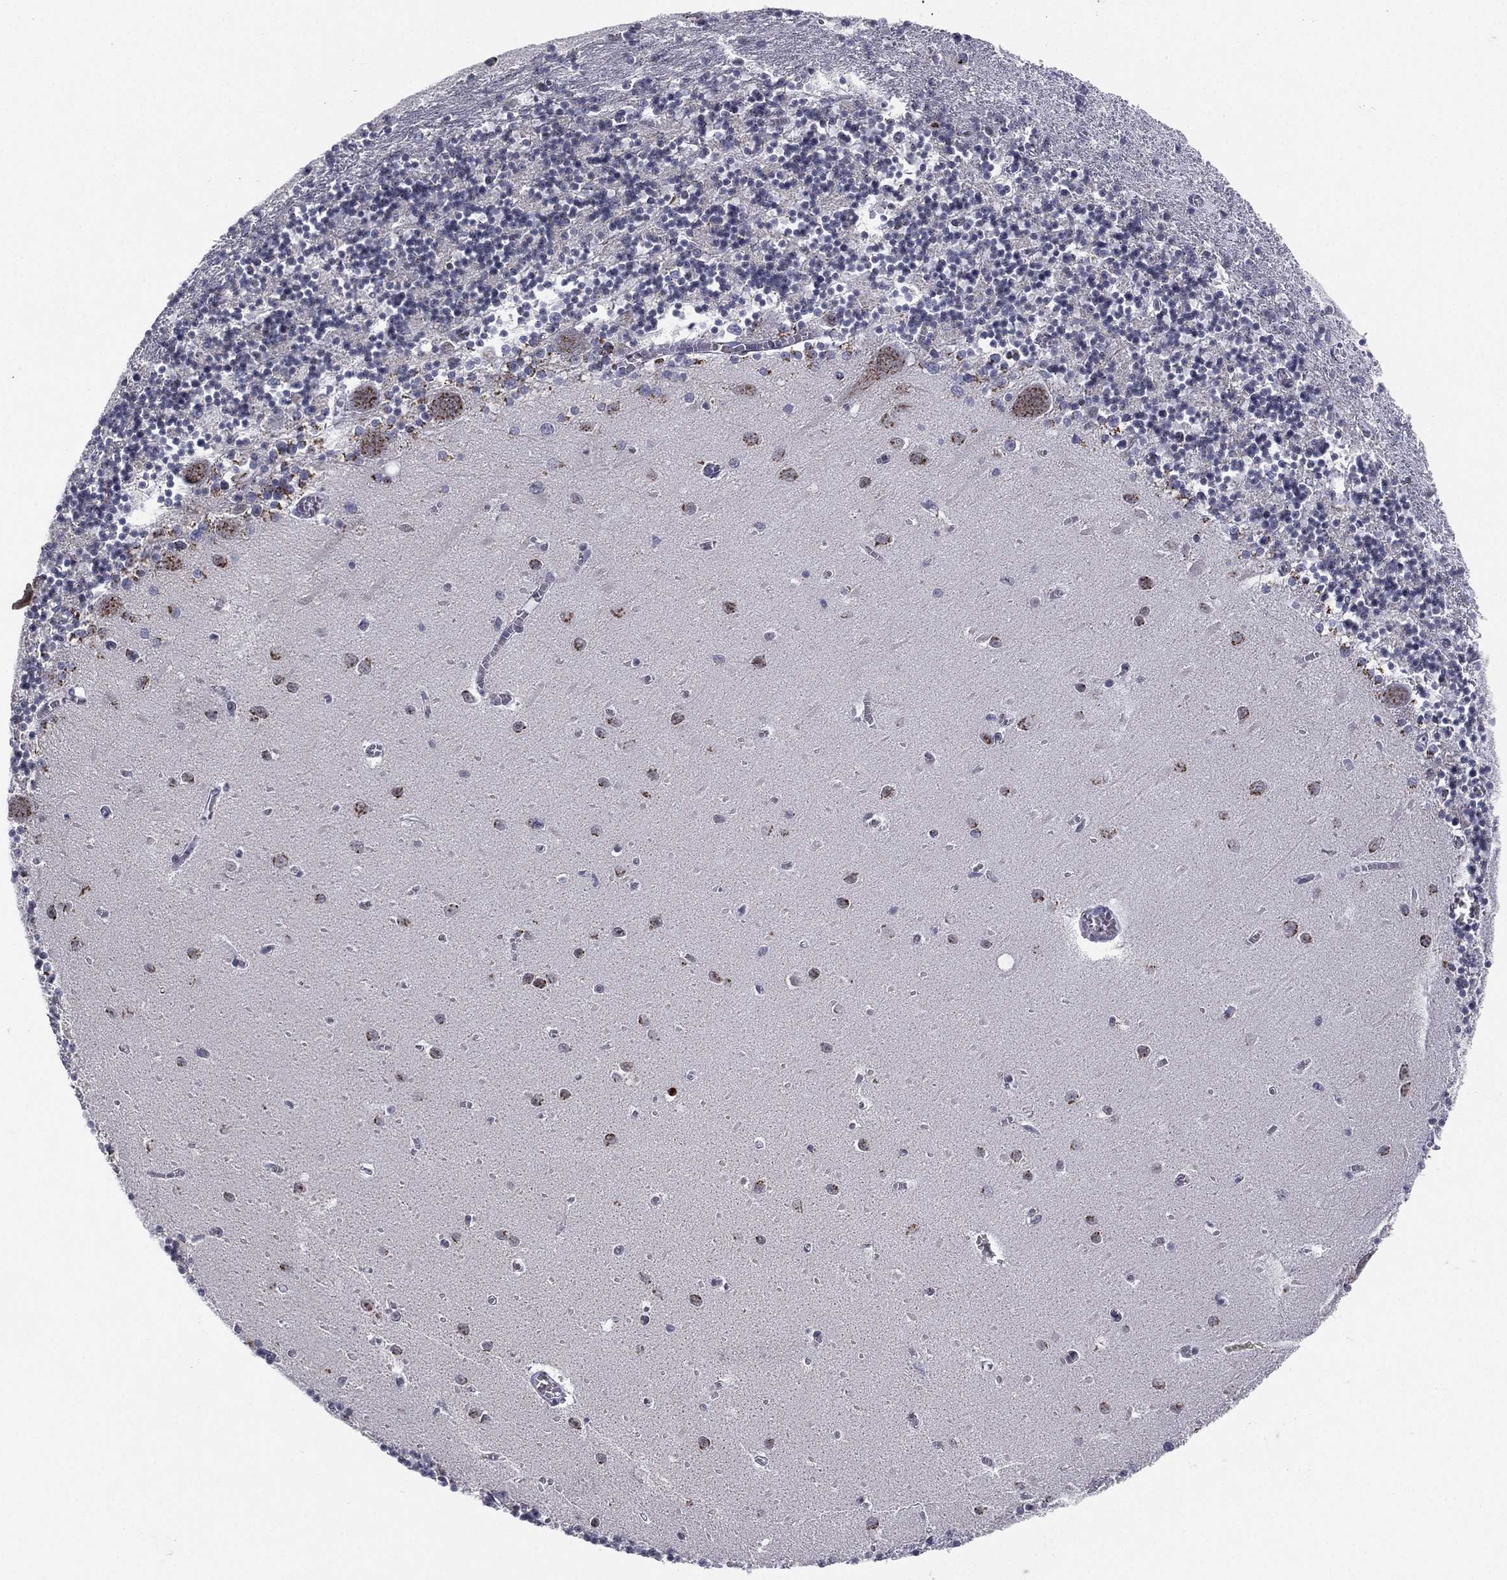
{"staining": {"intensity": "negative", "quantity": "none", "location": "none"}, "tissue": "cerebellum", "cell_type": "Cells in granular layer", "image_type": "normal", "snomed": [{"axis": "morphology", "description": "Normal tissue, NOS"}, {"axis": "topography", "description": "Cerebellum"}], "caption": "A high-resolution histopathology image shows immunohistochemistry (IHC) staining of normal cerebellum, which shows no significant expression in cells in granular layer. Brightfield microscopy of immunohistochemistry stained with DAB (brown) and hematoxylin (blue), captured at high magnification.", "gene": "CD177", "patient": {"sex": "female", "age": 64}}